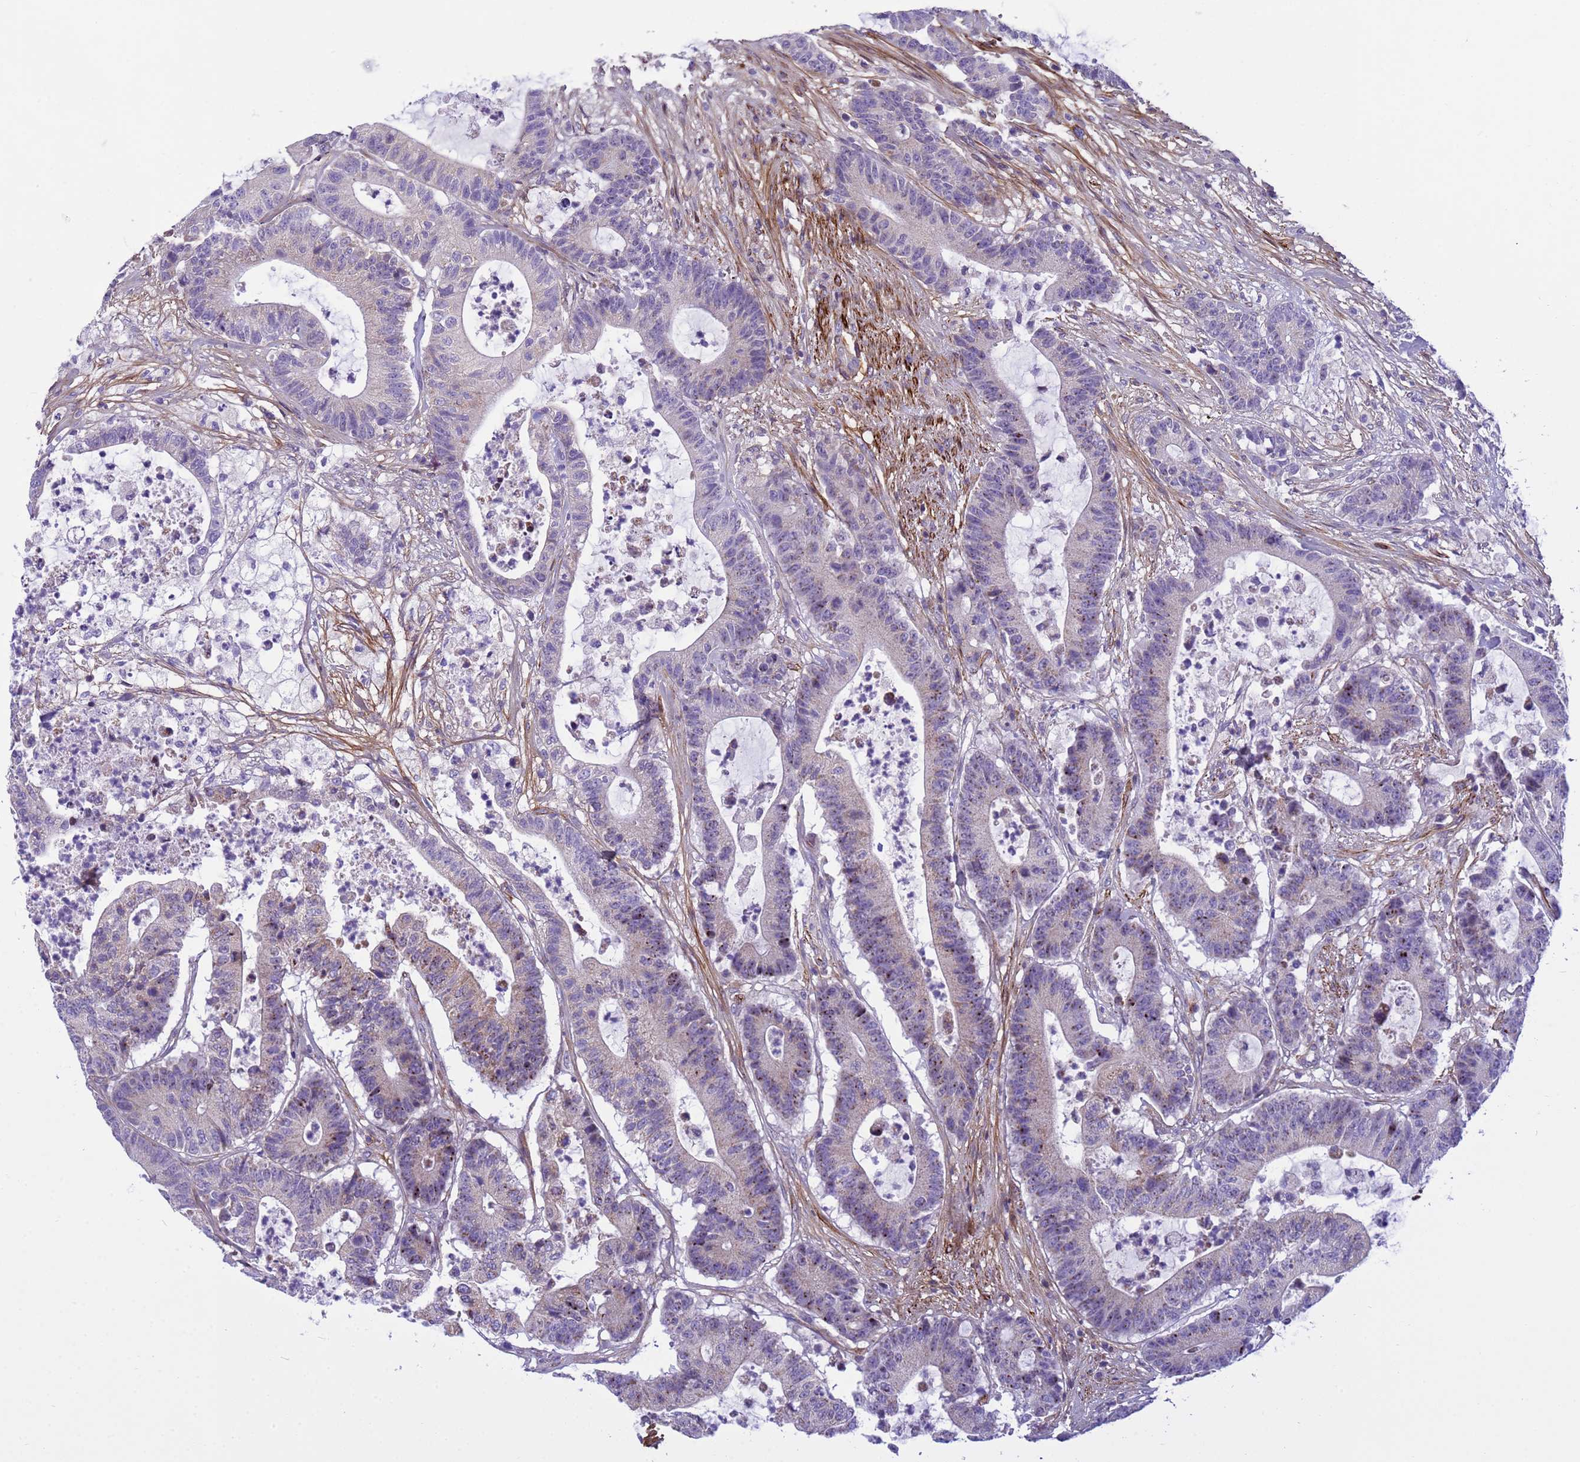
{"staining": {"intensity": "weak", "quantity": "<25%", "location": "cytoplasmic/membranous"}, "tissue": "colorectal cancer", "cell_type": "Tumor cells", "image_type": "cancer", "snomed": [{"axis": "morphology", "description": "Adenocarcinoma, NOS"}, {"axis": "topography", "description": "Colon"}], "caption": "An image of human colorectal cancer (adenocarcinoma) is negative for staining in tumor cells. (Stains: DAB IHC with hematoxylin counter stain, Microscopy: brightfield microscopy at high magnification).", "gene": "P2RX7", "patient": {"sex": "female", "age": 84}}